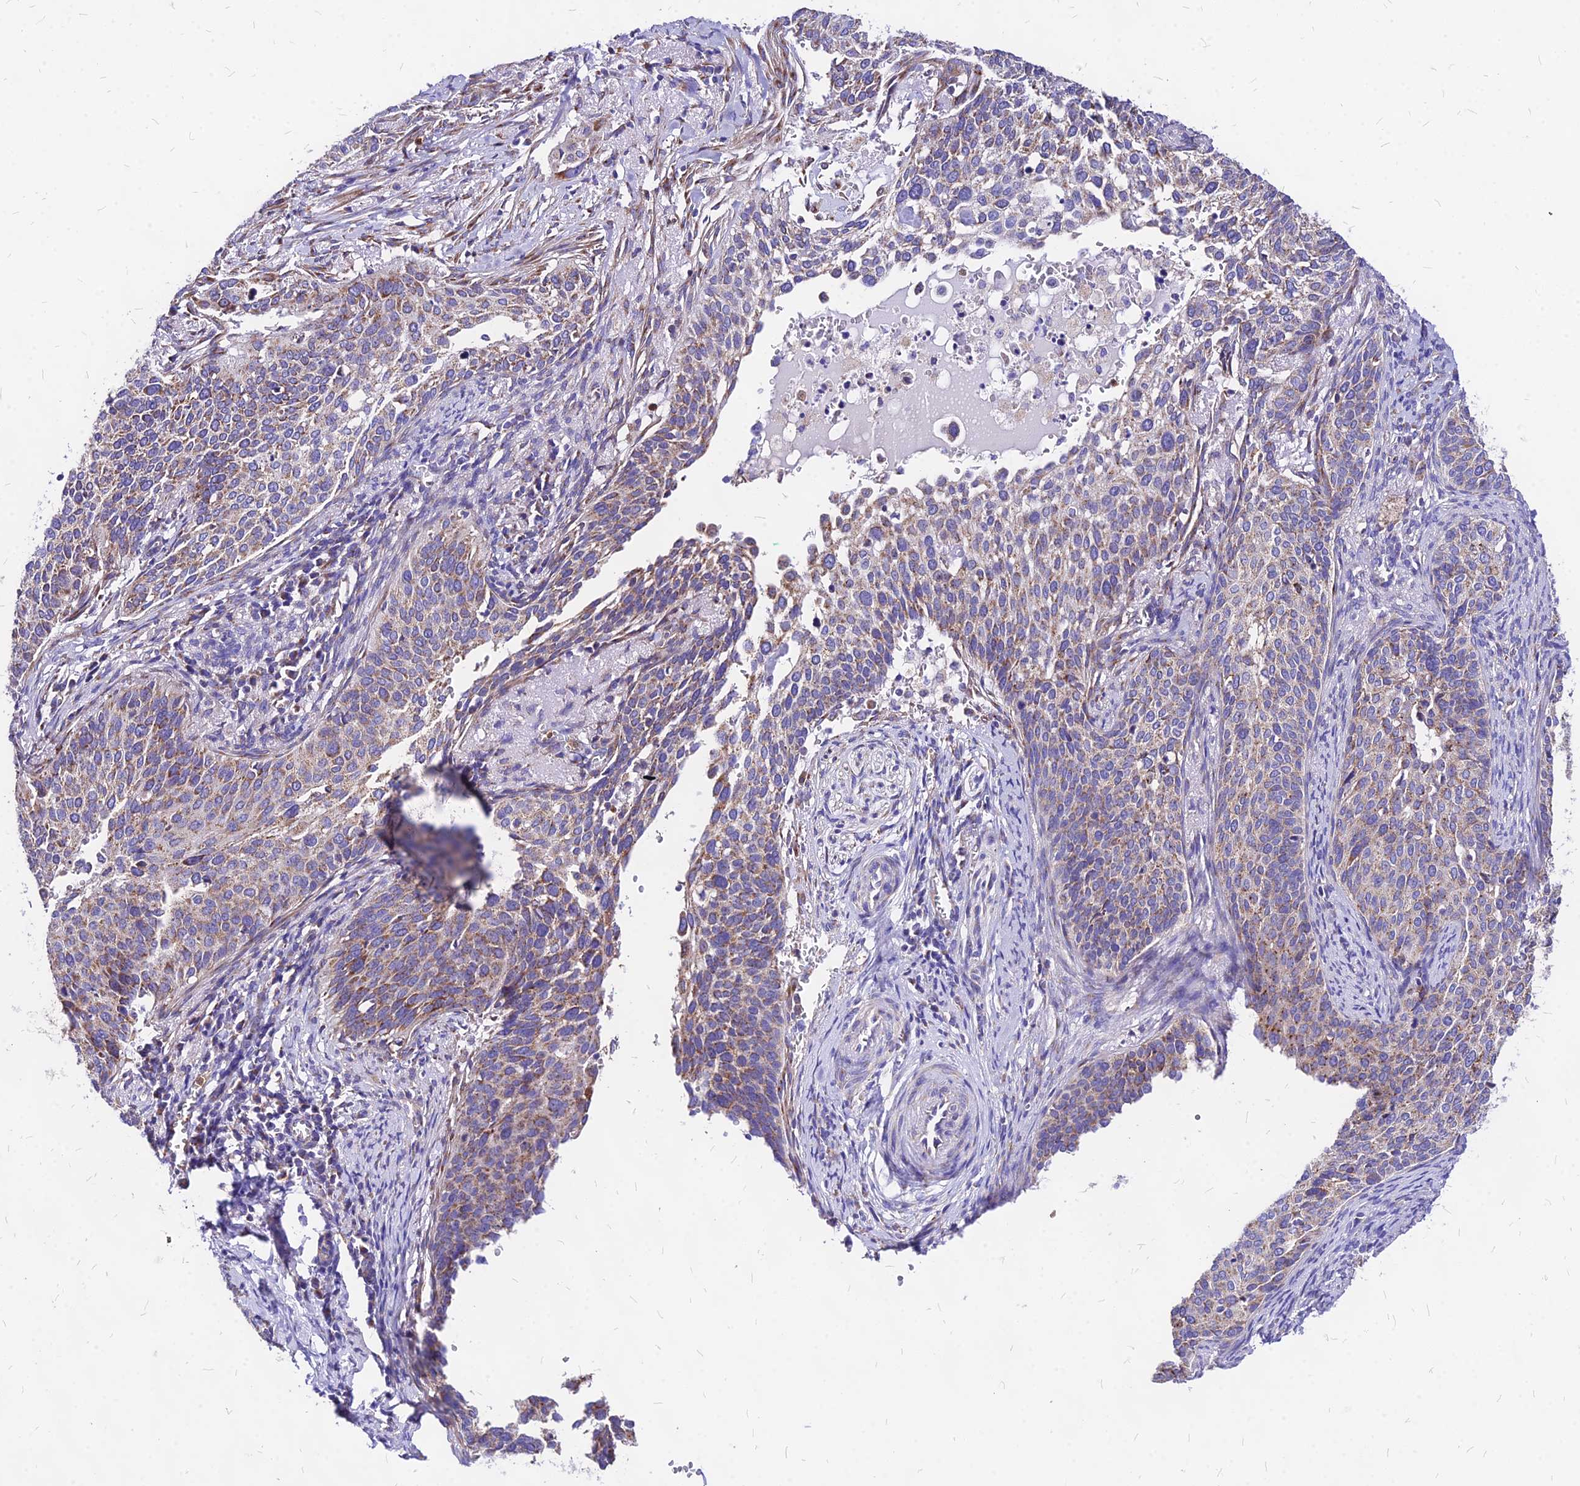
{"staining": {"intensity": "weak", "quantity": "25%-75%", "location": "cytoplasmic/membranous"}, "tissue": "cervical cancer", "cell_type": "Tumor cells", "image_type": "cancer", "snomed": [{"axis": "morphology", "description": "Squamous cell carcinoma, NOS"}, {"axis": "topography", "description": "Cervix"}], "caption": "Squamous cell carcinoma (cervical) stained with a protein marker displays weak staining in tumor cells.", "gene": "MRPL3", "patient": {"sex": "female", "age": 44}}